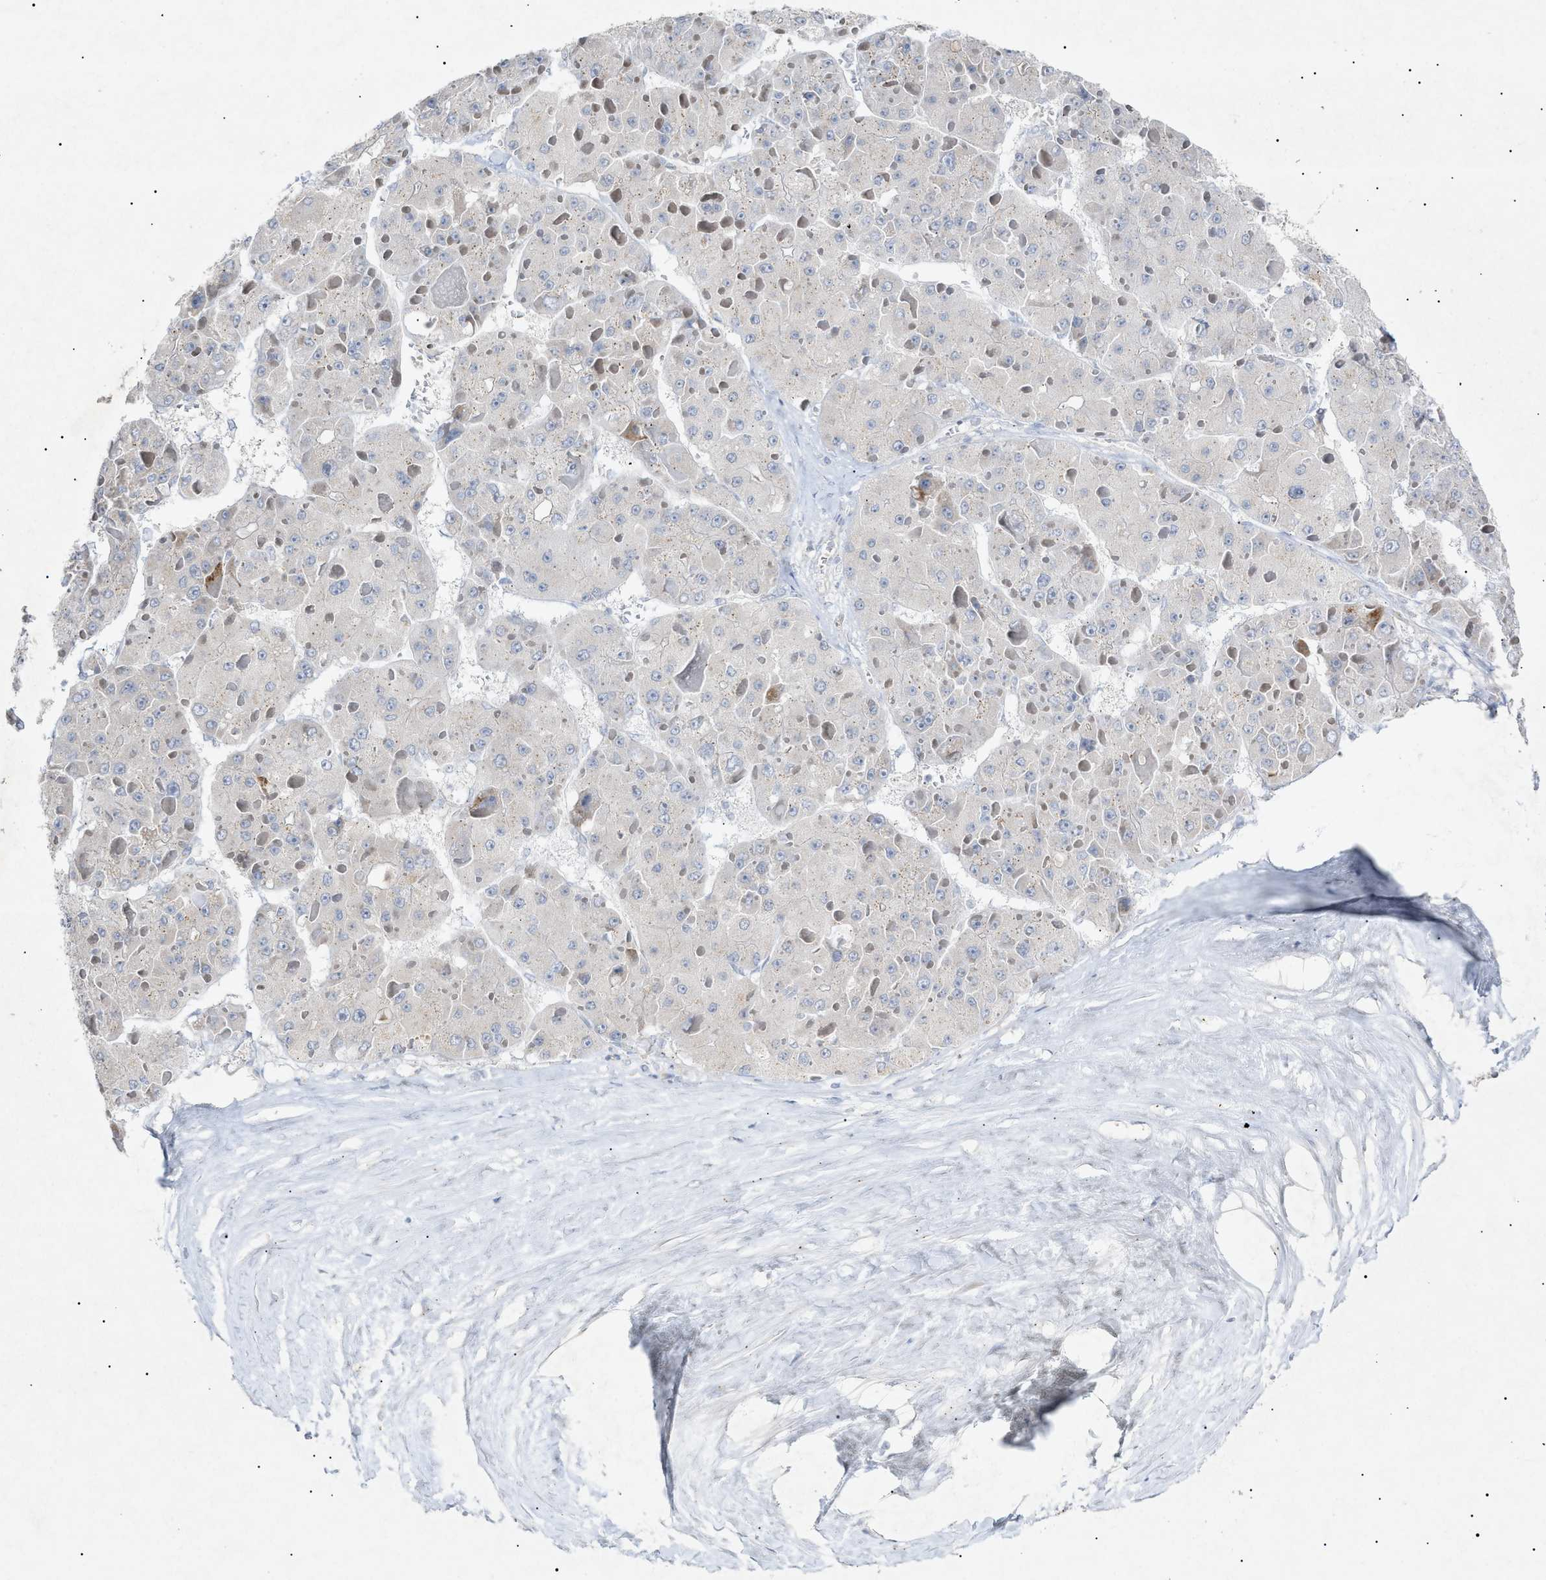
{"staining": {"intensity": "negative", "quantity": "none", "location": "none"}, "tissue": "liver cancer", "cell_type": "Tumor cells", "image_type": "cancer", "snomed": [{"axis": "morphology", "description": "Carcinoma, Hepatocellular, NOS"}, {"axis": "topography", "description": "Liver"}], "caption": "Immunohistochemistry of hepatocellular carcinoma (liver) shows no staining in tumor cells.", "gene": "SLC25A31", "patient": {"sex": "female", "age": 73}}